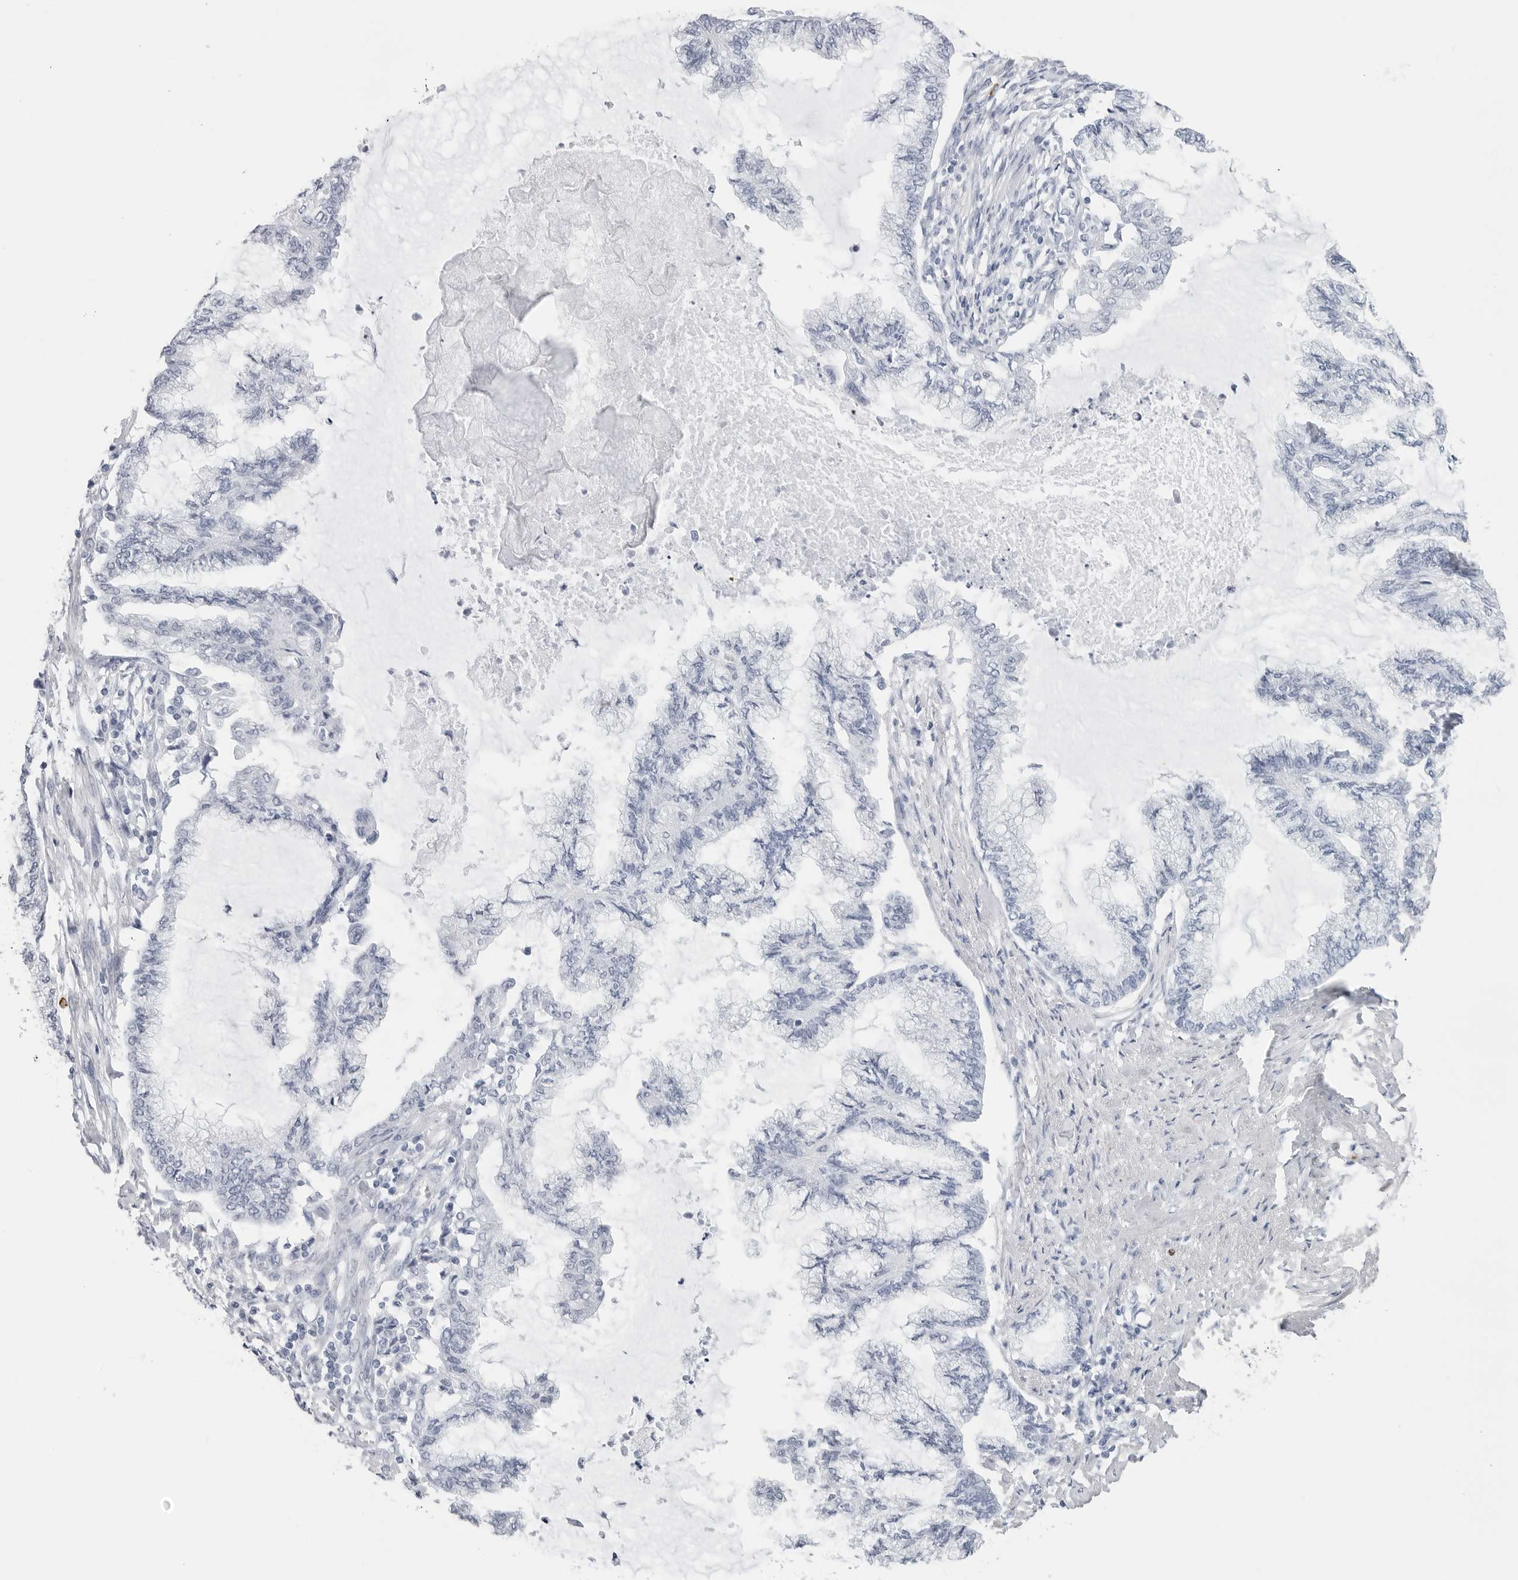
{"staining": {"intensity": "negative", "quantity": "none", "location": "none"}, "tissue": "endometrial cancer", "cell_type": "Tumor cells", "image_type": "cancer", "snomed": [{"axis": "morphology", "description": "Adenocarcinoma, NOS"}, {"axis": "topography", "description": "Endometrium"}], "caption": "IHC histopathology image of neoplastic tissue: endometrial cancer (adenocarcinoma) stained with DAB displays no significant protein expression in tumor cells.", "gene": "HSPB7", "patient": {"sex": "female", "age": 86}}